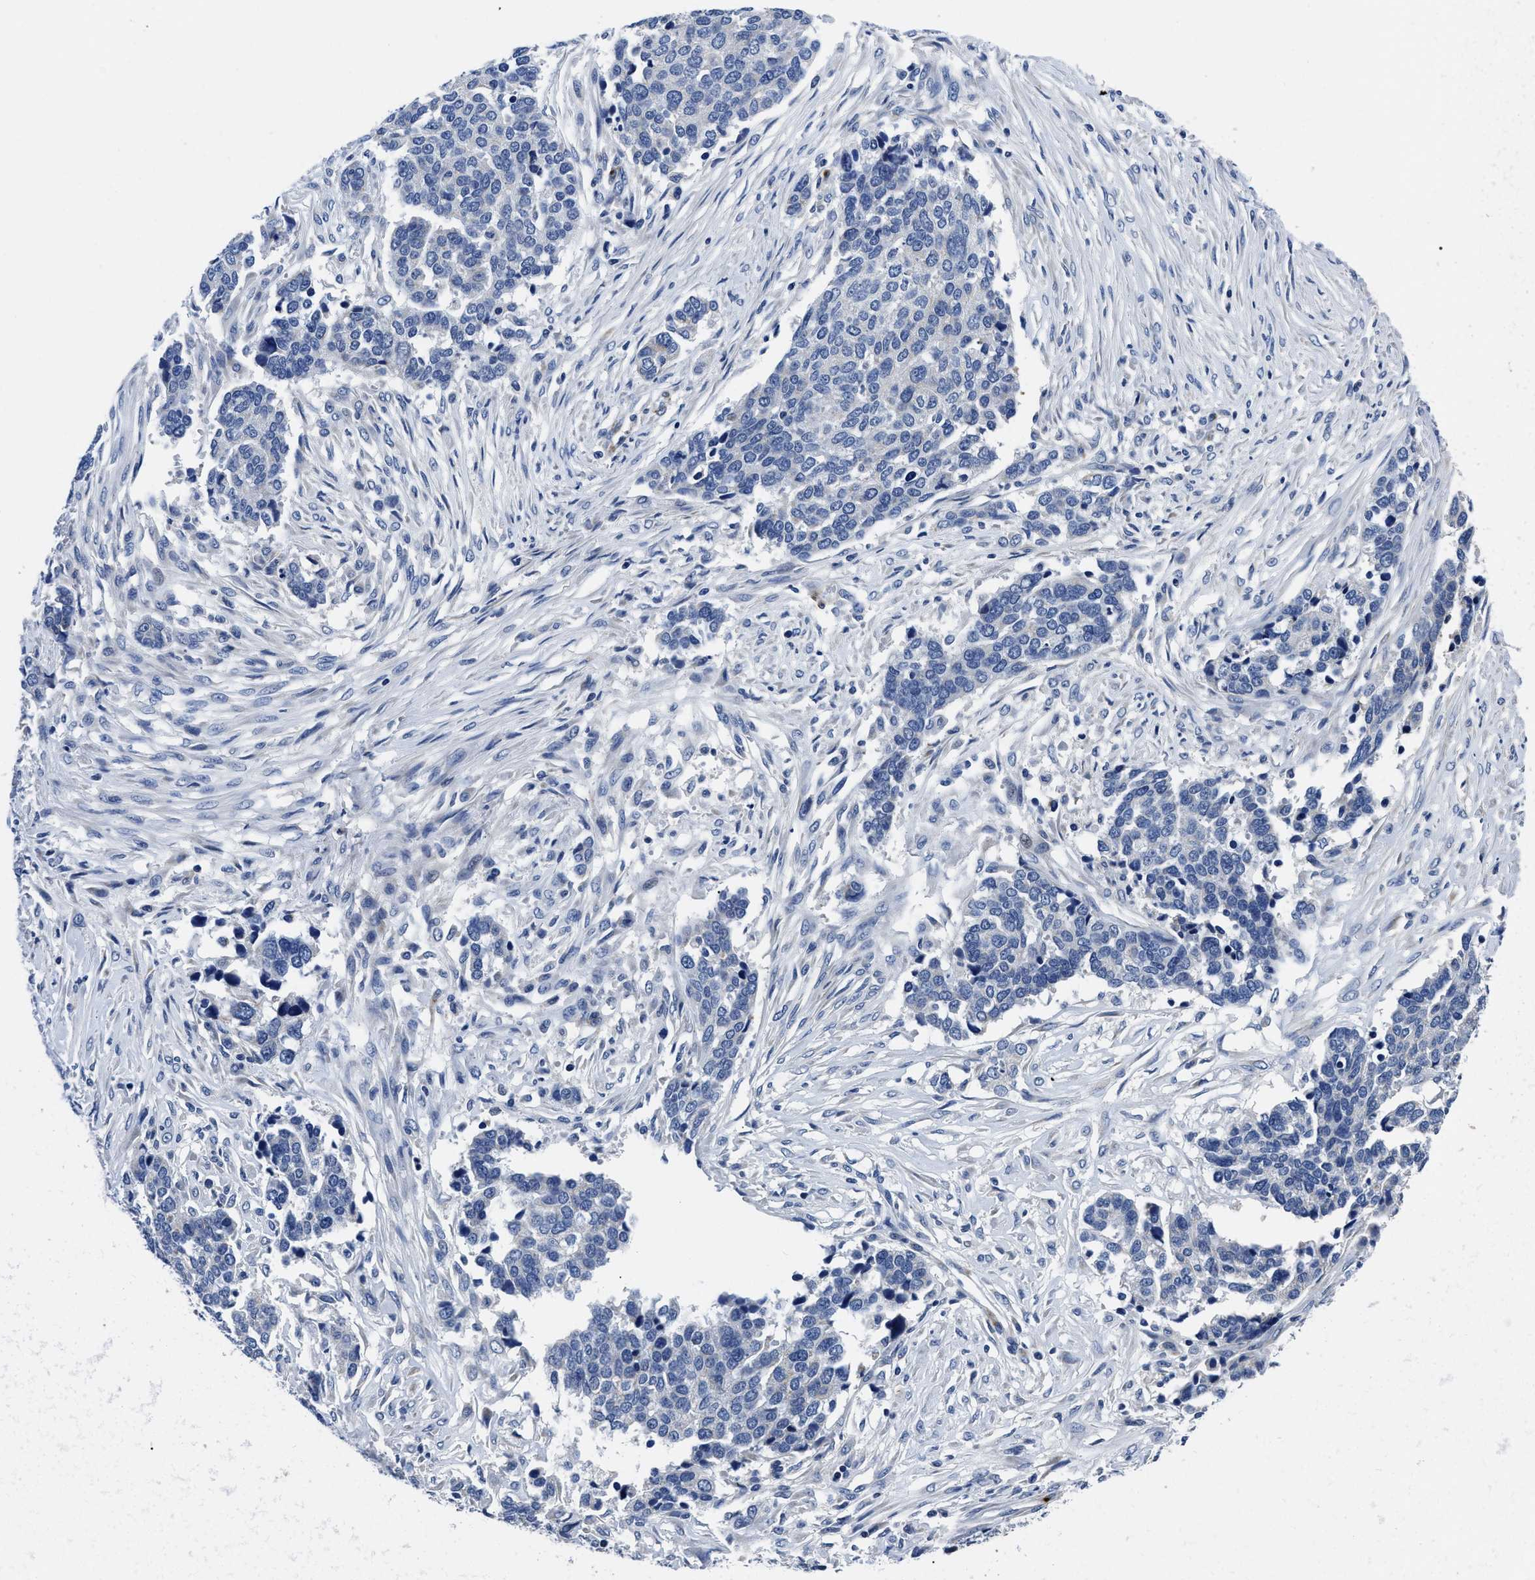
{"staining": {"intensity": "negative", "quantity": "none", "location": "none"}, "tissue": "ovarian cancer", "cell_type": "Tumor cells", "image_type": "cancer", "snomed": [{"axis": "morphology", "description": "Cystadenocarcinoma, serous, NOS"}, {"axis": "topography", "description": "Ovary"}], "caption": "Tumor cells are negative for brown protein staining in ovarian cancer.", "gene": "SLC35F1", "patient": {"sex": "female", "age": 44}}